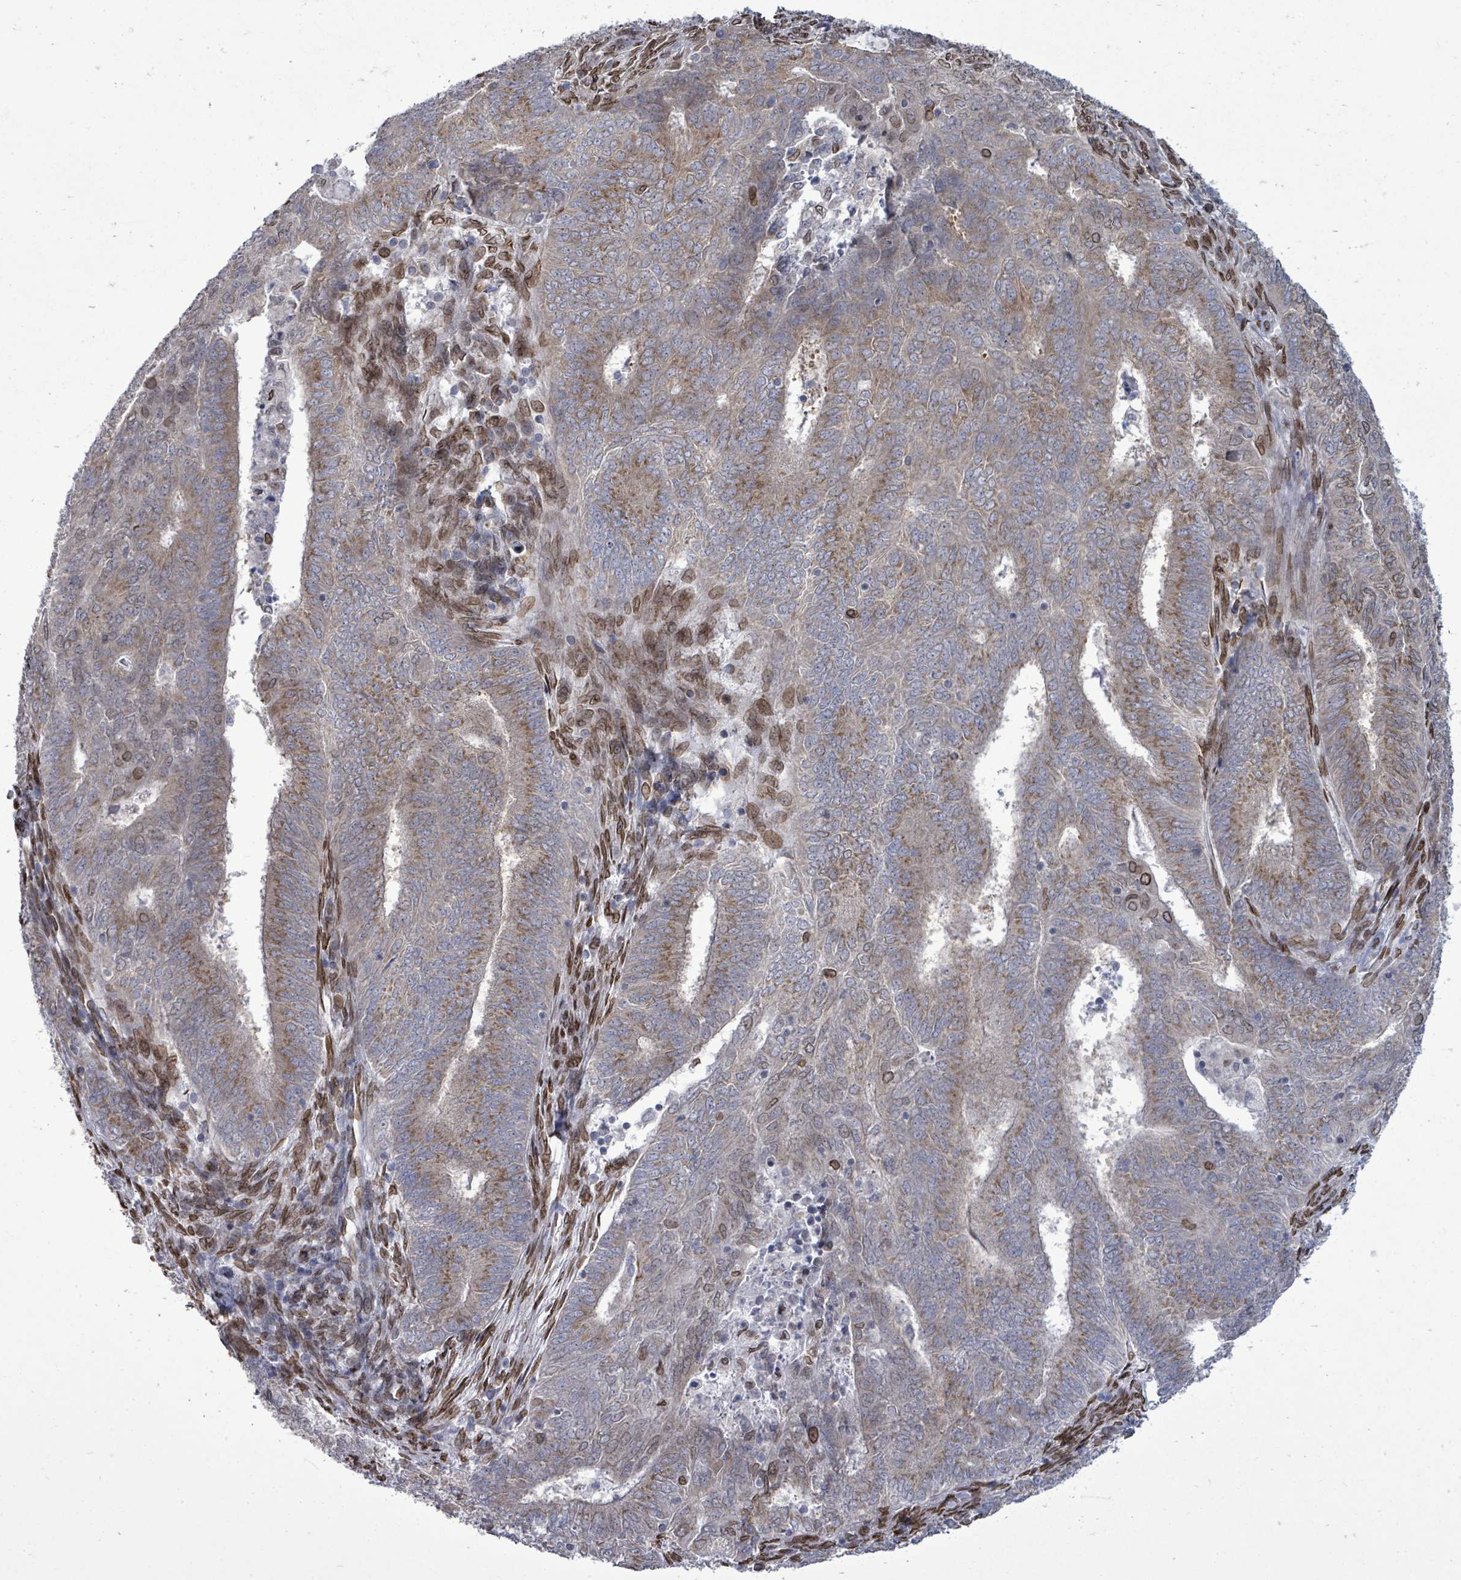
{"staining": {"intensity": "moderate", "quantity": ">75%", "location": "cytoplasmic/membranous"}, "tissue": "endometrial cancer", "cell_type": "Tumor cells", "image_type": "cancer", "snomed": [{"axis": "morphology", "description": "Adenocarcinoma, NOS"}, {"axis": "topography", "description": "Endometrium"}], "caption": "Immunohistochemistry (DAB) staining of adenocarcinoma (endometrial) reveals moderate cytoplasmic/membranous protein positivity in approximately >75% of tumor cells.", "gene": "ARFGAP1", "patient": {"sex": "female", "age": 62}}